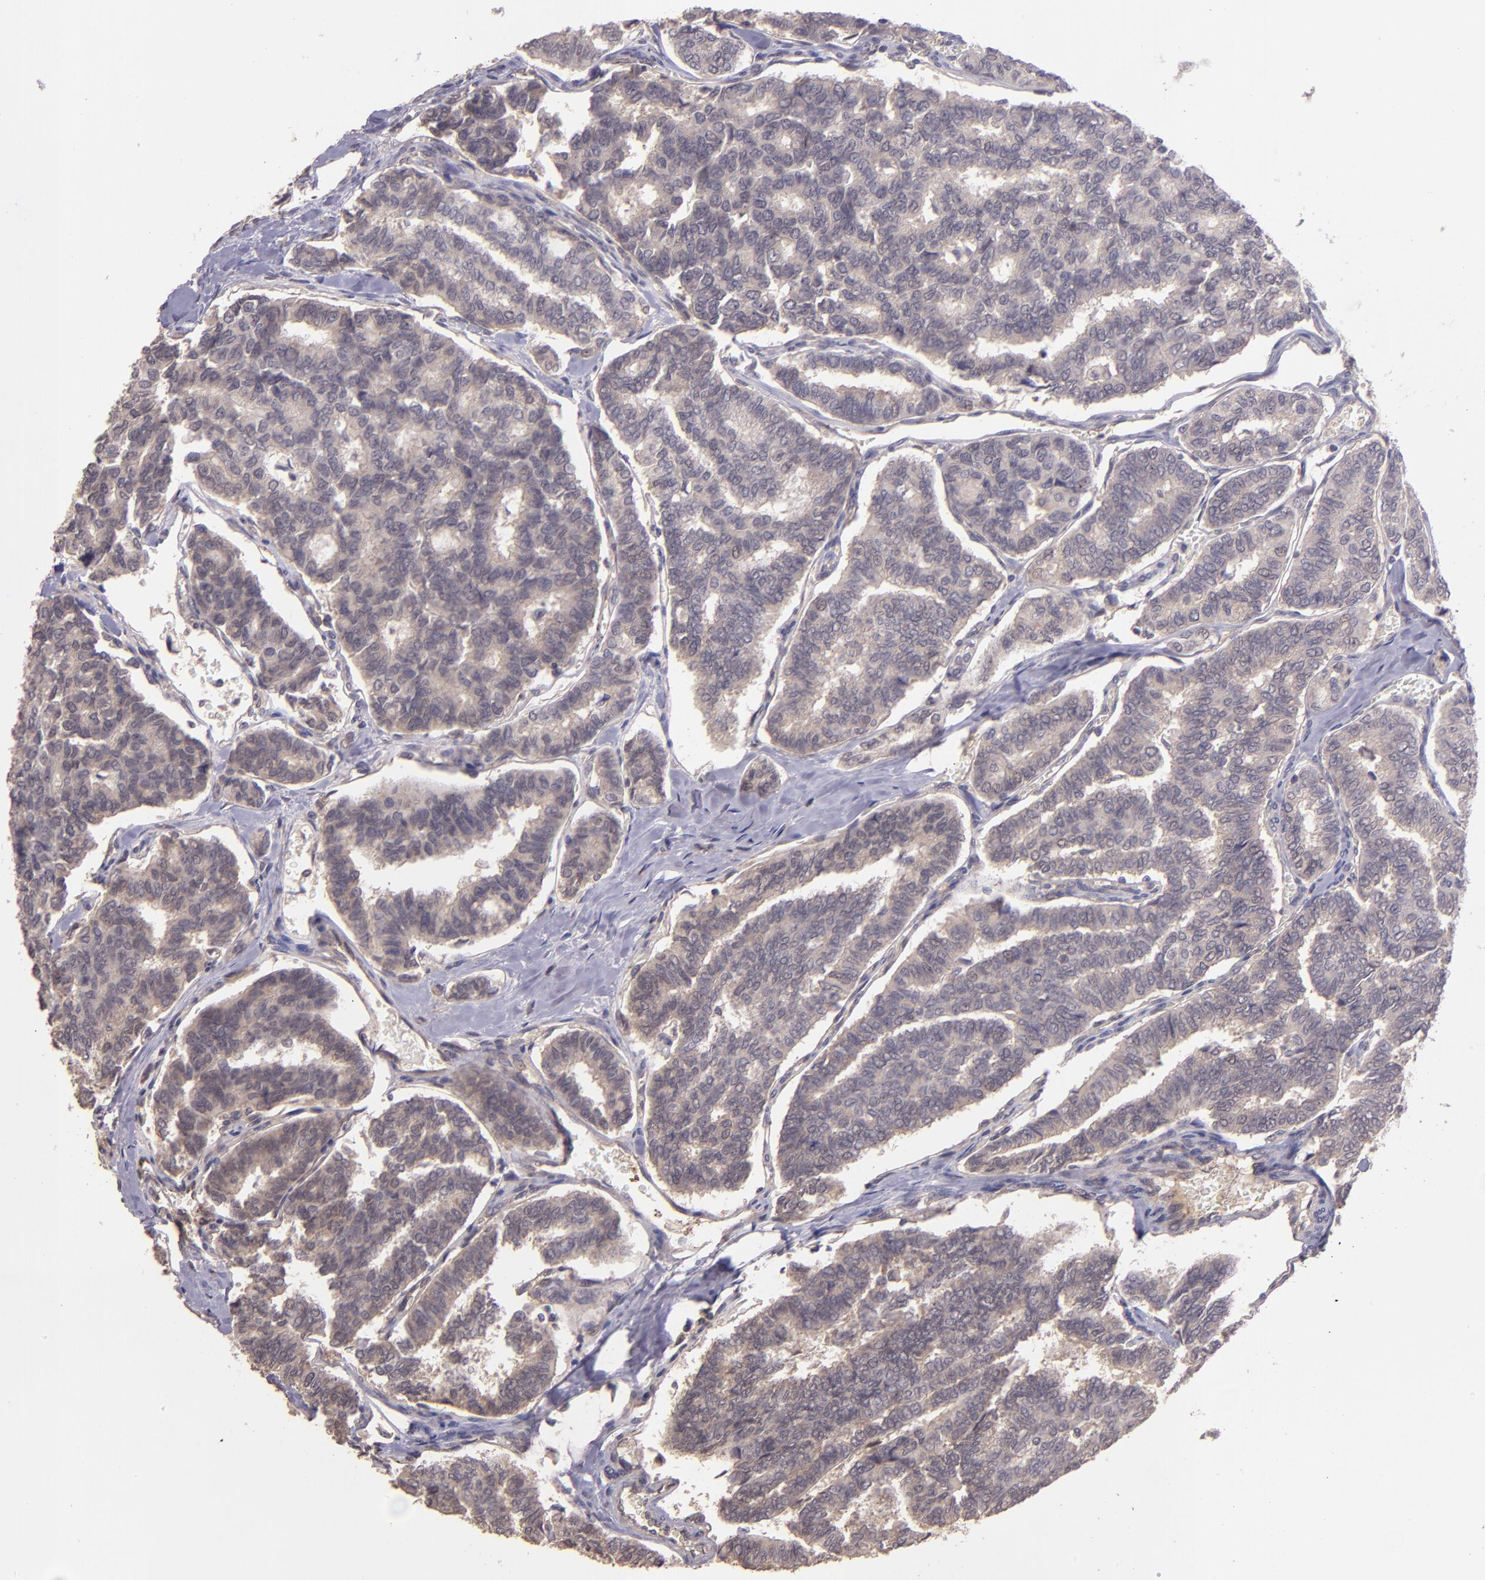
{"staining": {"intensity": "weak", "quantity": ">75%", "location": "cytoplasmic/membranous"}, "tissue": "thyroid cancer", "cell_type": "Tumor cells", "image_type": "cancer", "snomed": [{"axis": "morphology", "description": "Papillary adenocarcinoma, NOS"}, {"axis": "topography", "description": "Thyroid gland"}], "caption": "A high-resolution micrograph shows immunohistochemistry (IHC) staining of papillary adenocarcinoma (thyroid), which demonstrates weak cytoplasmic/membranous positivity in about >75% of tumor cells. (brown staining indicates protein expression, while blue staining denotes nuclei).", "gene": "TAF7L", "patient": {"sex": "female", "age": 35}}